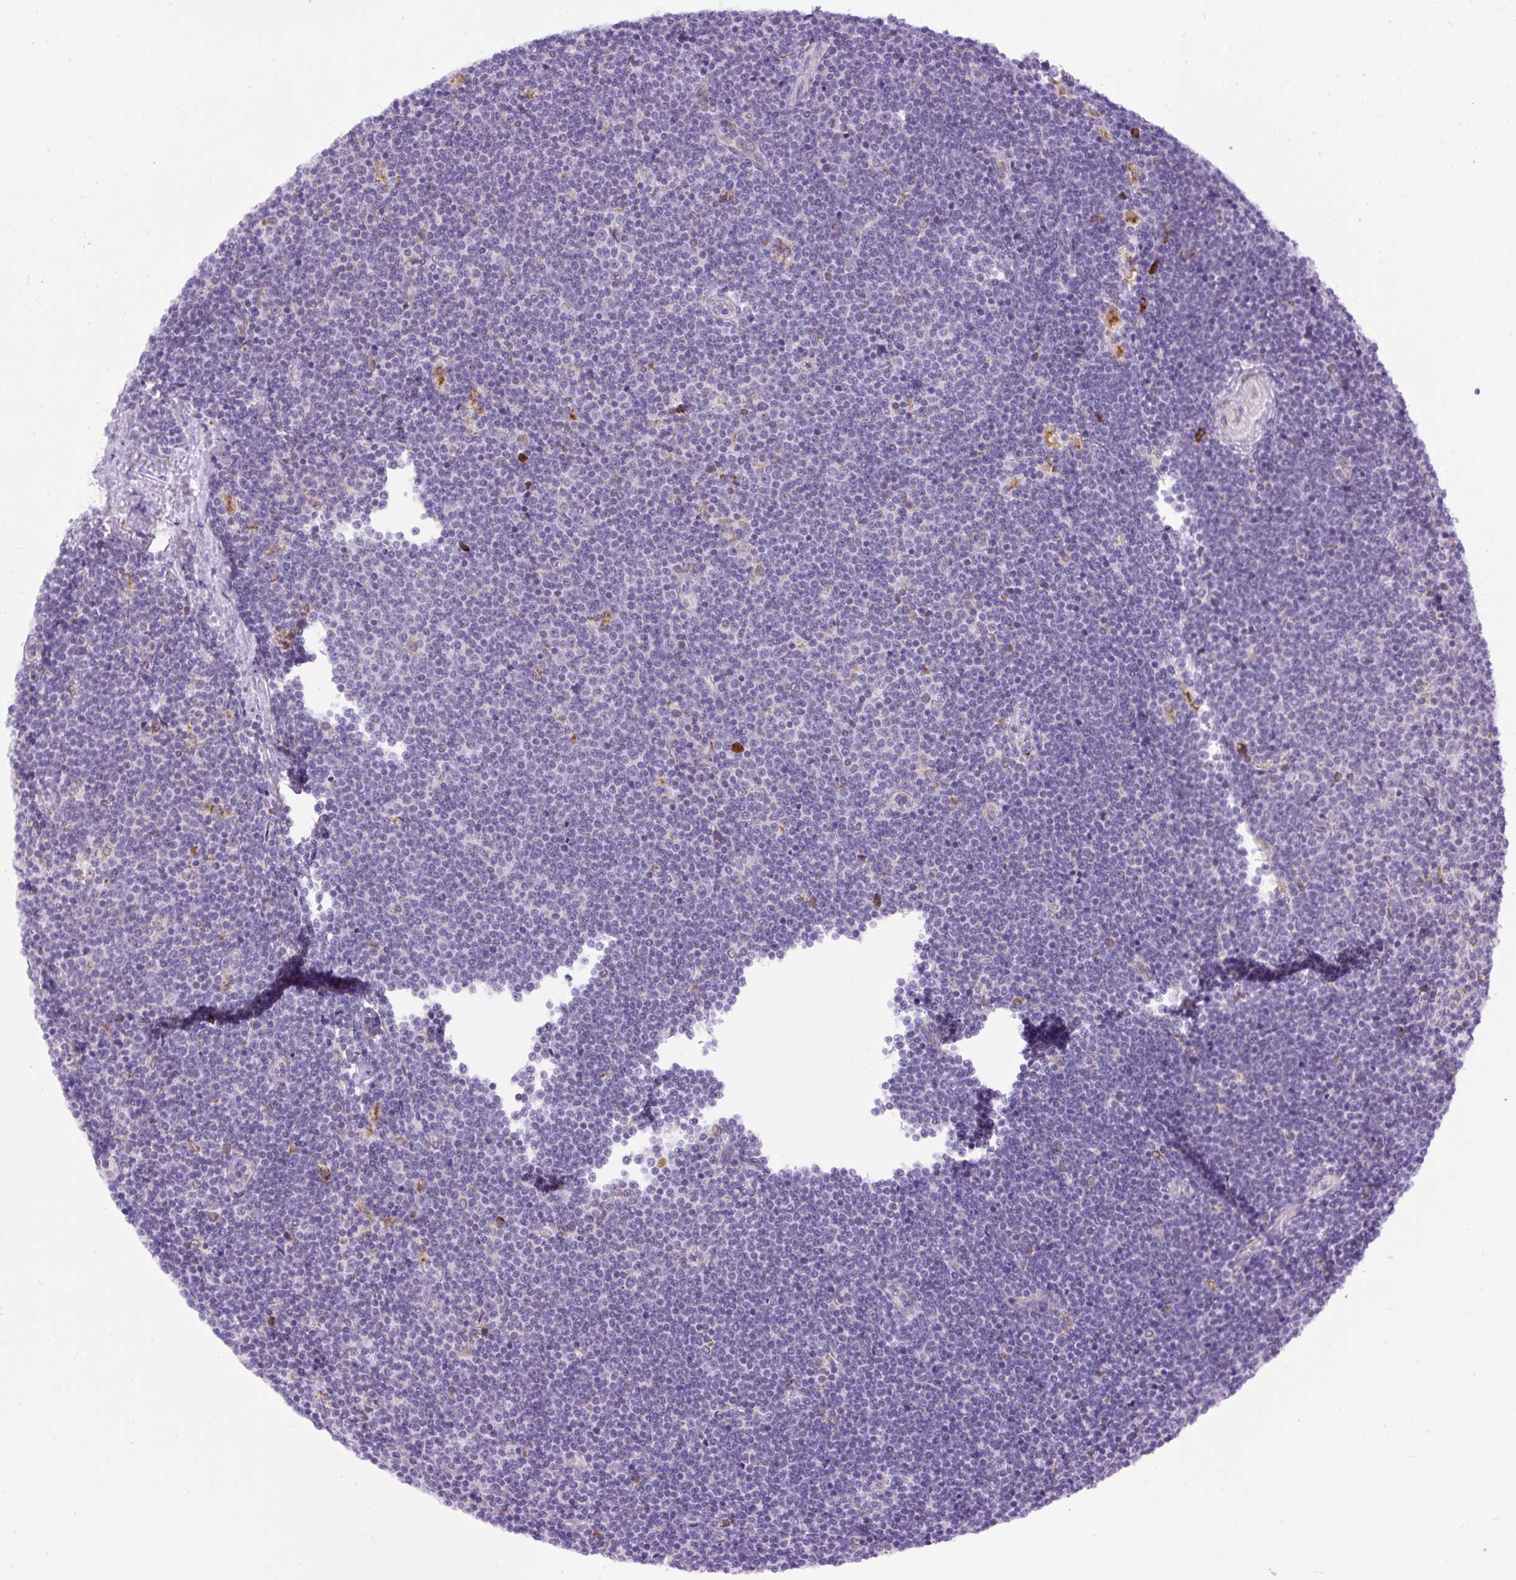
{"staining": {"intensity": "negative", "quantity": "none", "location": "none"}, "tissue": "lymphoma", "cell_type": "Tumor cells", "image_type": "cancer", "snomed": [{"axis": "morphology", "description": "Malignant lymphoma, non-Hodgkin's type, Low grade"}, {"axis": "topography", "description": "Lymph node"}], "caption": "This is a histopathology image of IHC staining of malignant lymphoma, non-Hodgkin's type (low-grade), which shows no positivity in tumor cells.", "gene": "DDOST", "patient": {"sex": "male", "age": 48}}